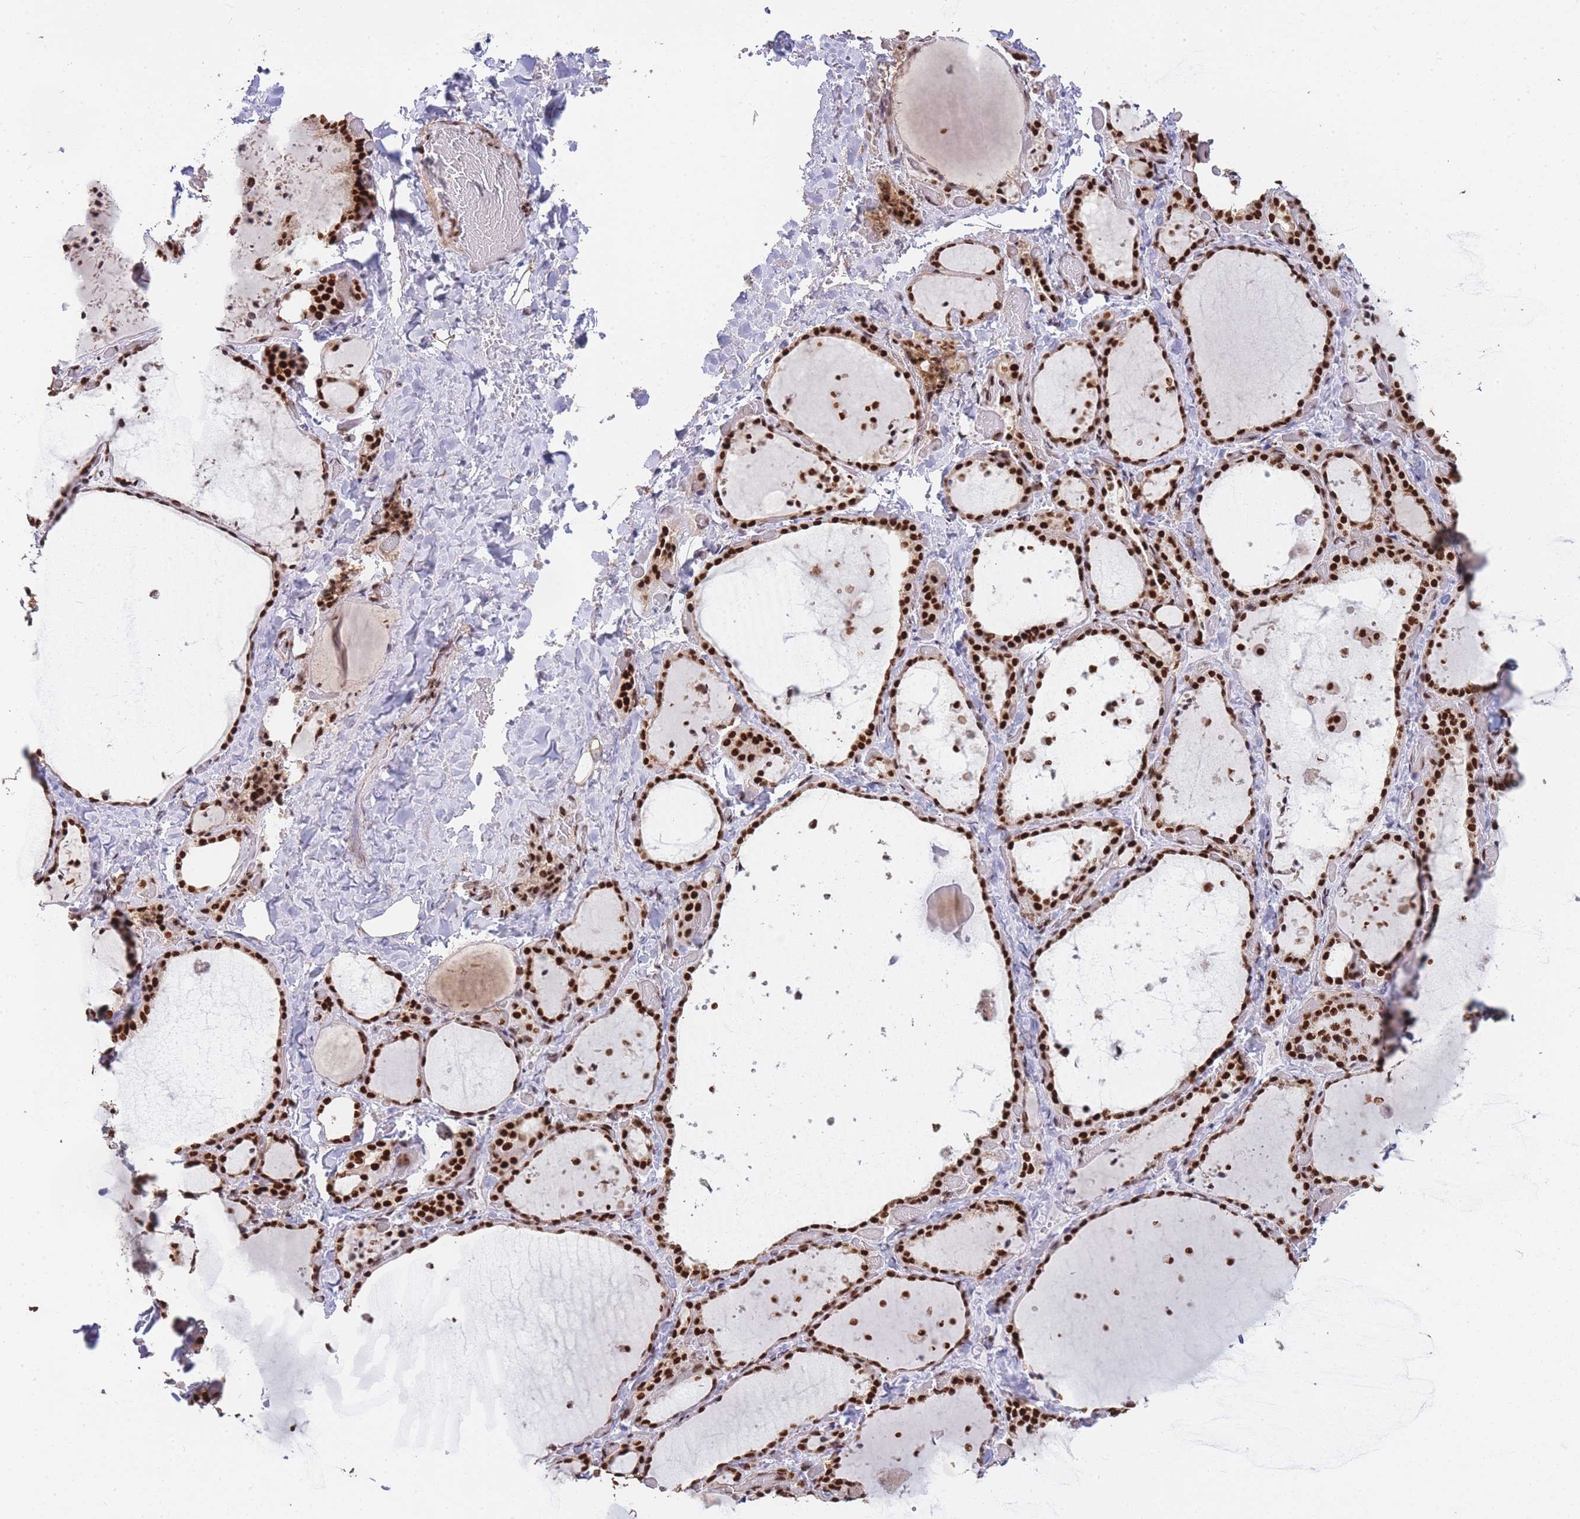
{"staining": {"intensity": "strong", "quantity": ">75%", "location": "nuclear"}, "tissue": "thyroid gland", "cell_type": "Glandular cells", "image_type": "normal", "snomed": [{"axis": "morphology", "description": "Normal tissue, NOS"}, {"axis": "topography", "description": "Thyroid gland"}], "caption": "Immunohistochemistry micrograph of benign human thyroid gland stained for a protein (brown), which displays high levels of strong nuclear staining in about >75% of glandular cells.", "gene": "PRKDC", "patient": {"sex": "female", "age": 44}}